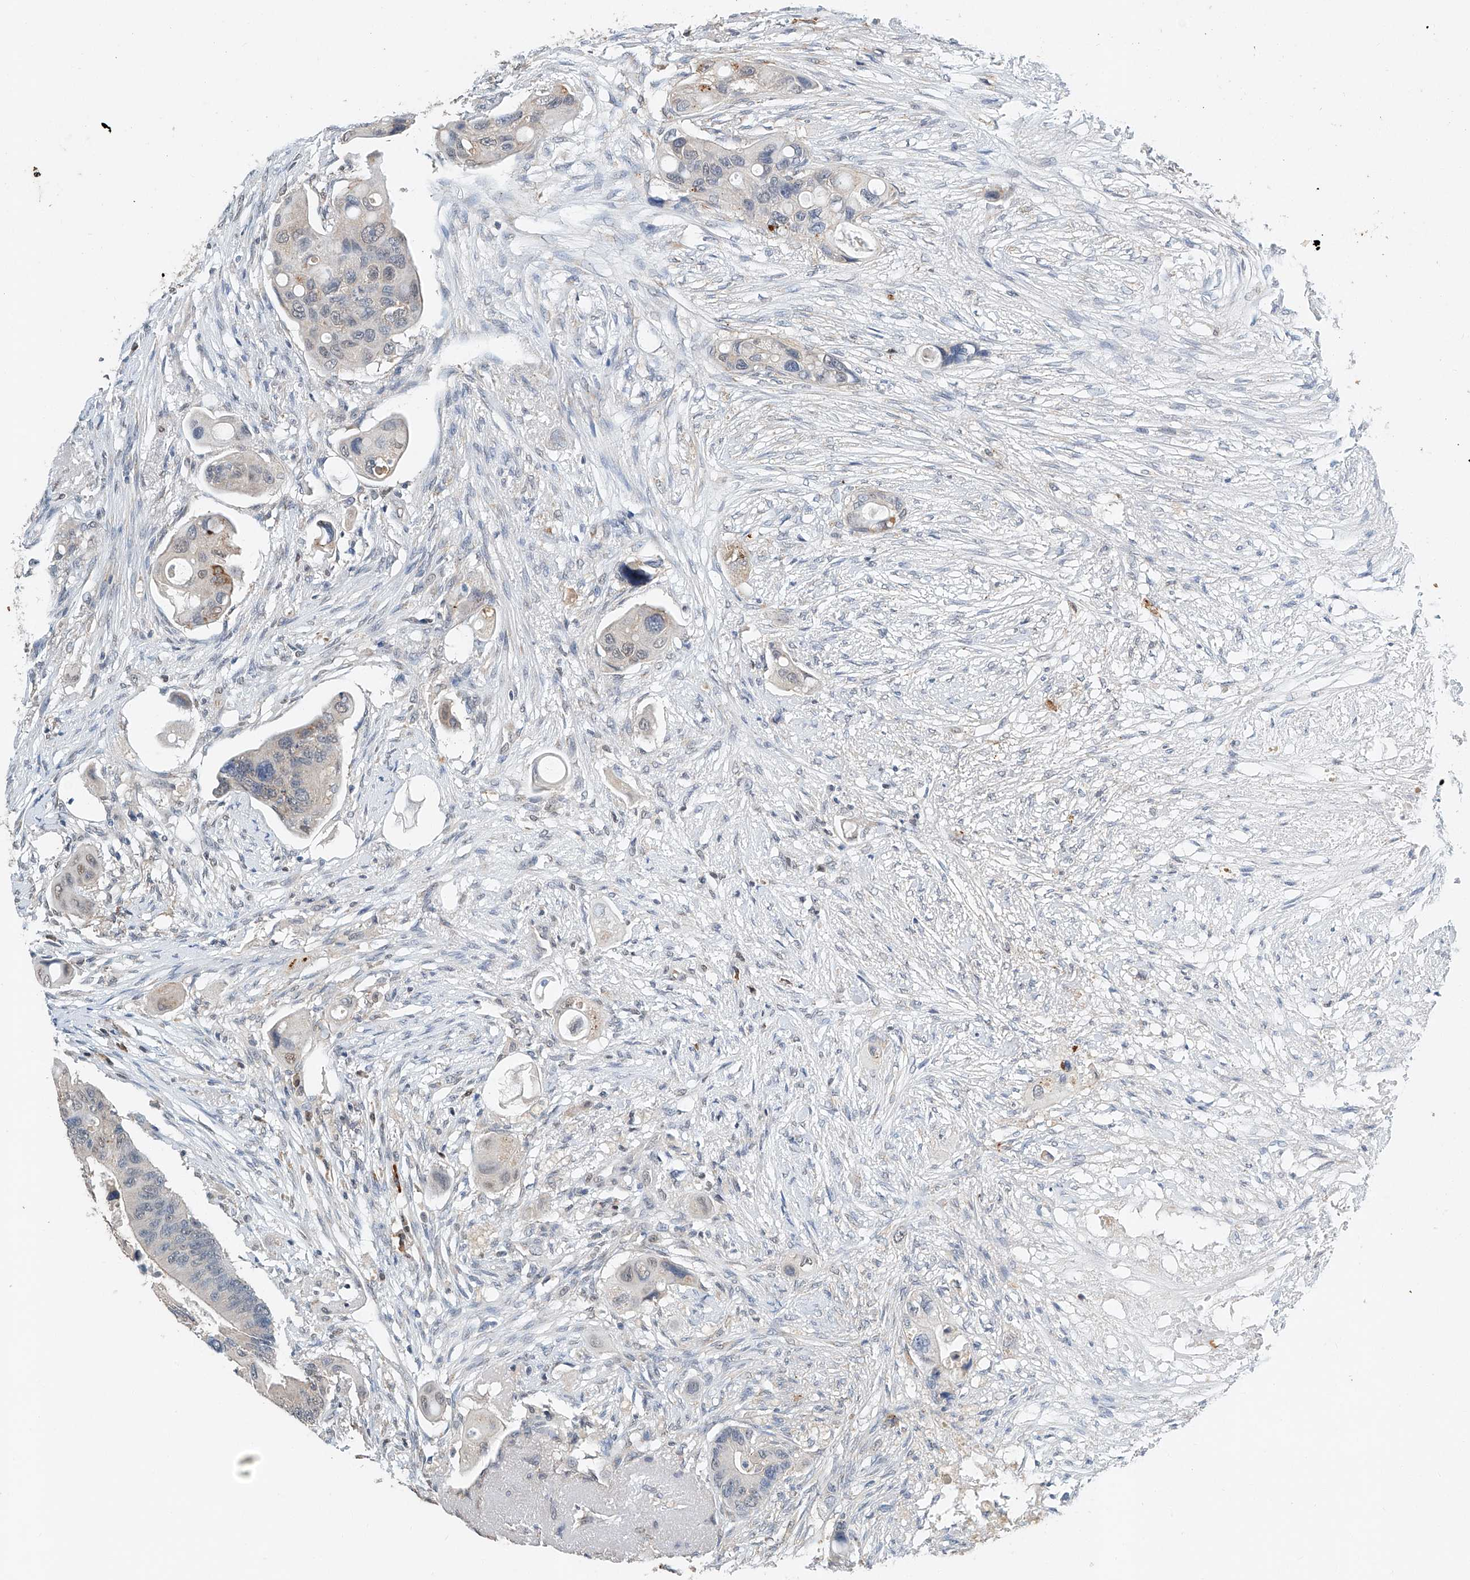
{"staining": {"intensity": "negative", "quantity": "none", "location": "none"}, "tissue": "colorectal cancer", "cell_type": "Tumor cells", "image_type": "cancer", "snomed": [{"axis": "morphology", "description": "Adenocarcinoma, NOS"}, {"axis": "topography", "description": "Colon"}], "caption": "This is an immunohistochemistry image of human adenocarcinoma (colorectal). There is no staining in tumor cells.", "gene": "CTDP1", "patient": {"sex": "female", "age": 57}}